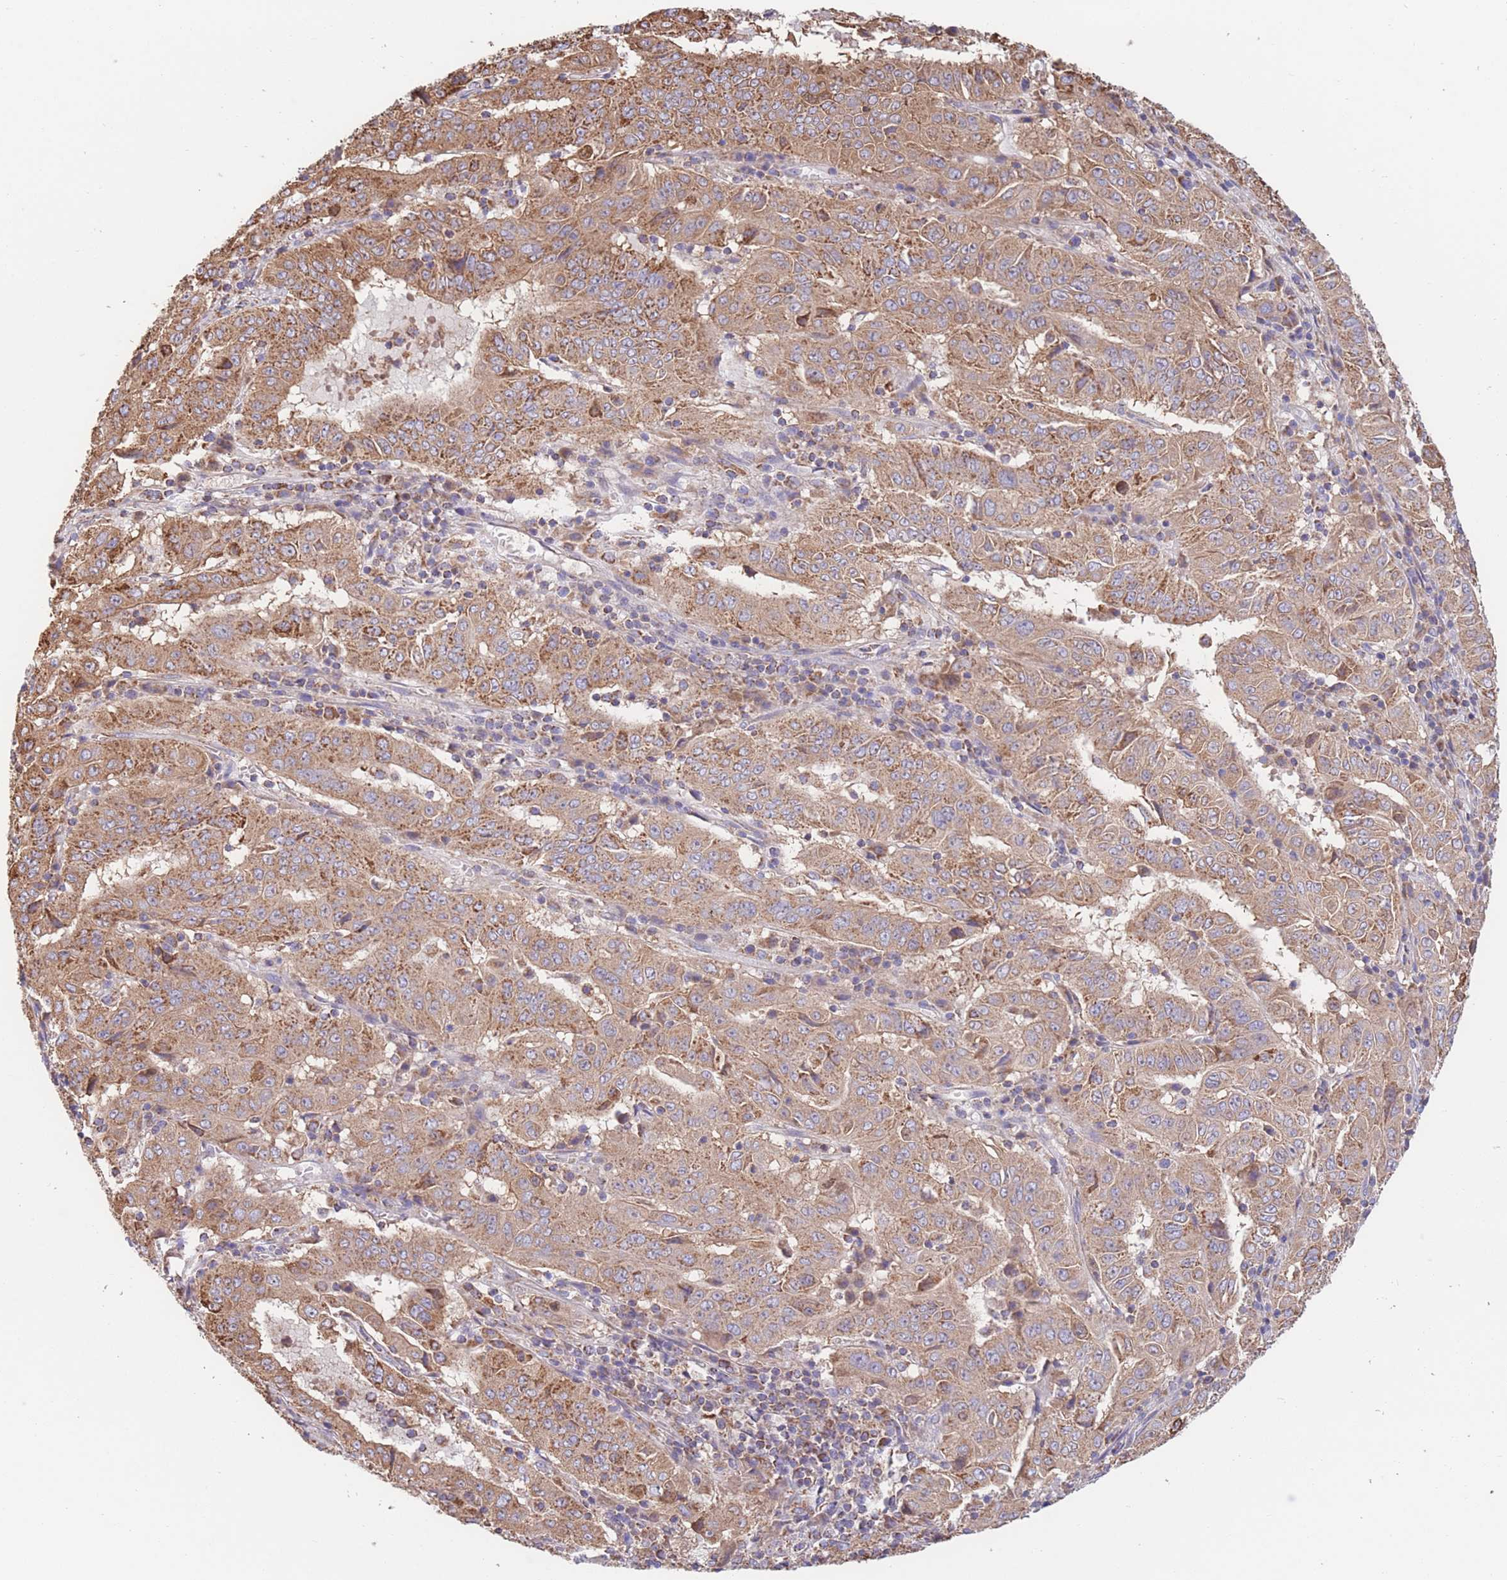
{"staining": {"intensity": "moderate", "quantity": ">75%", "location": "cytoplasmic/membranous"}, "tissue": "pancreatic cancer", "cell_type": "Tumor cells", "image_type": "cancer", "snomed": [{"axis": "morphology", "description": "Adenocarcinoma, NOS"}, {"axis": "topography", "description": "Pancreas"}], "caption": "Immunohistochemical staining of pancreatic cancer (adenocarcinoma) shows moderate cytoplasmic/membranous protein positivity in about >75% of tumor cells.", "gene": "FKBP8", "patient": {"sex": "male", "age": 63}}